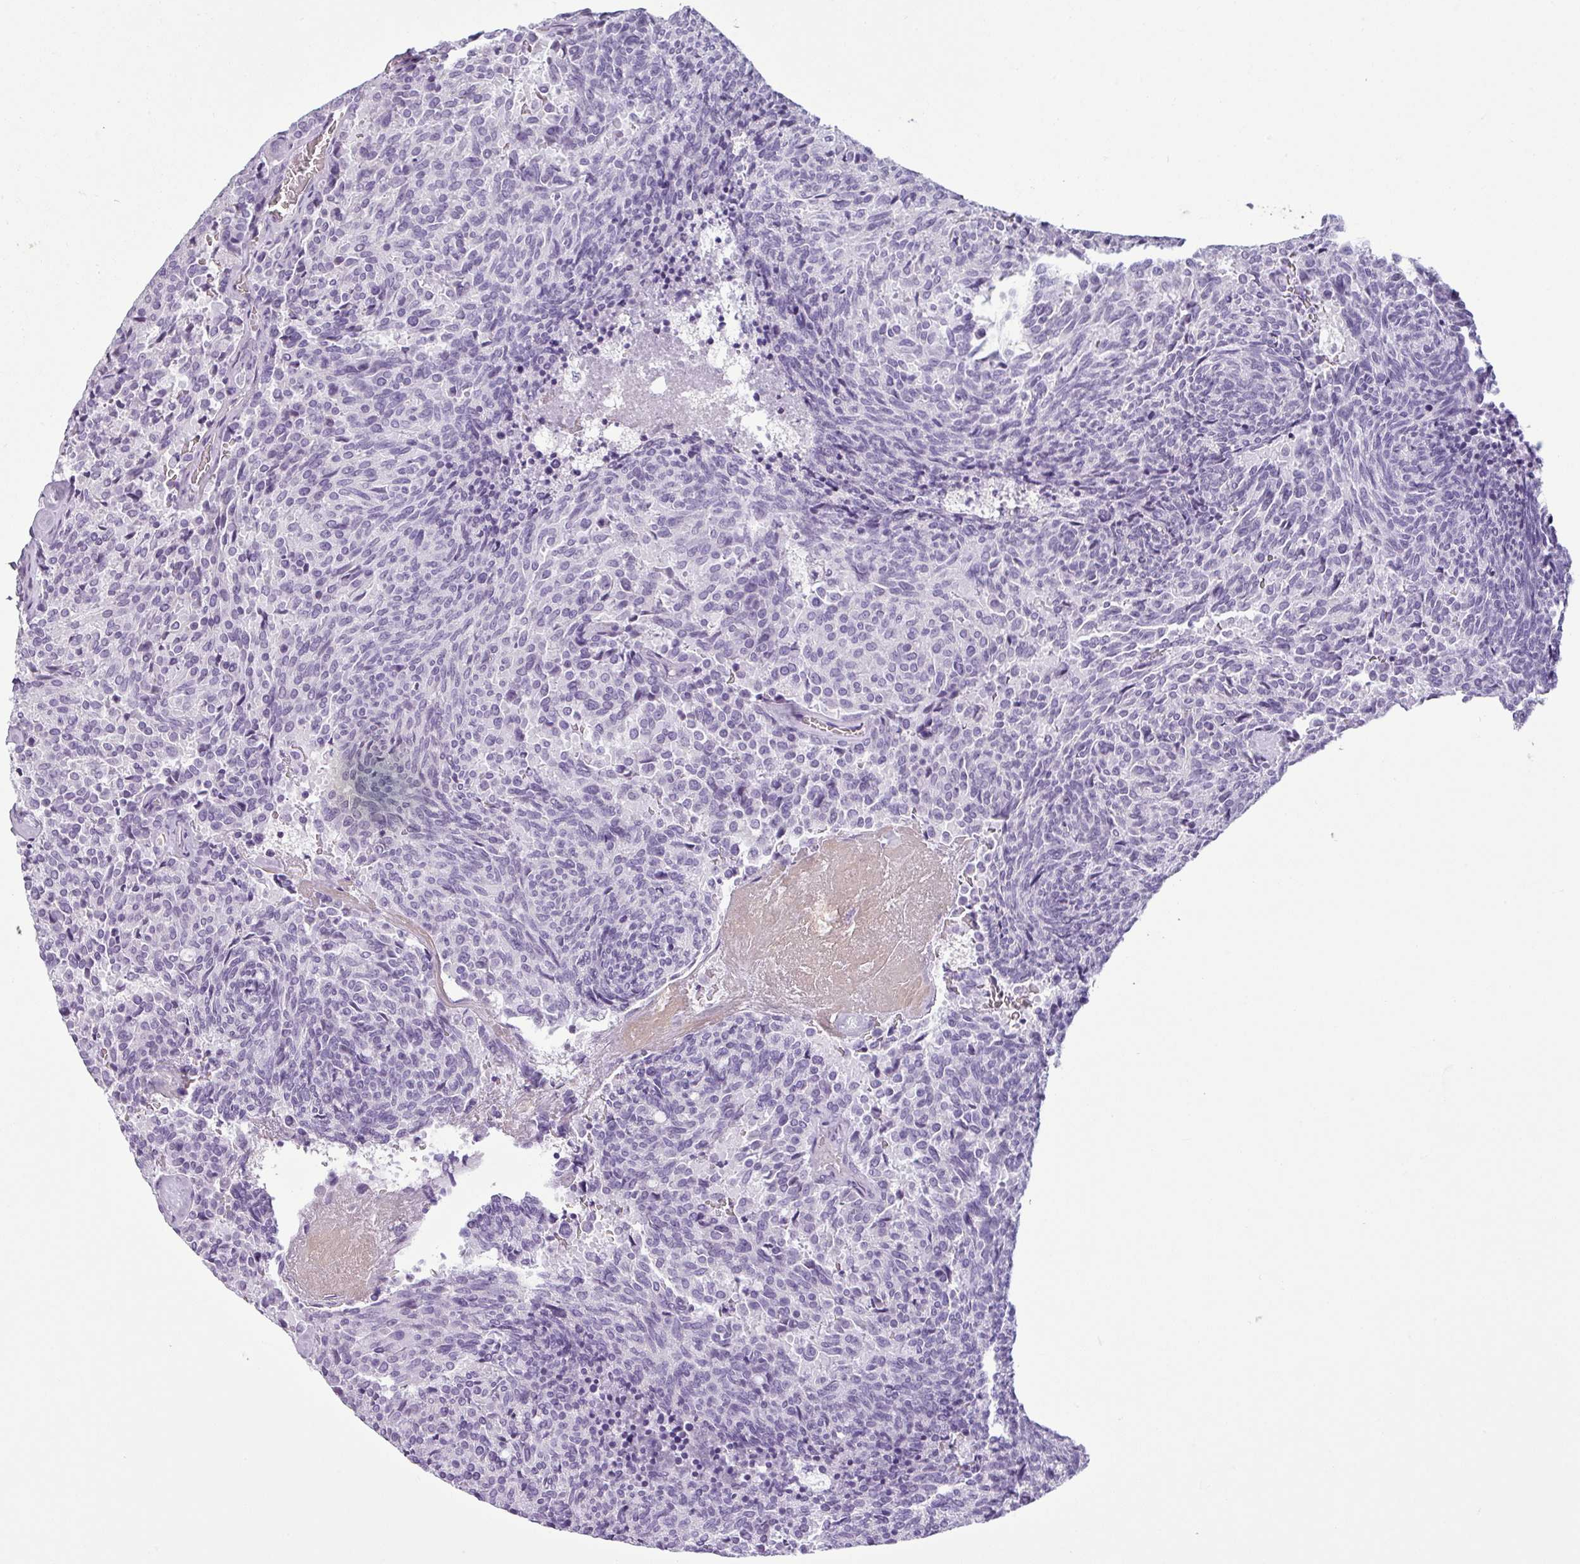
{"staining": {"intensity": "negative", "quantity": "none", "location": "none"}, "tissue": "carcinoid", "cell_type": "Tumor cells", "image_type": "cancer", "snomed": [{"axis": "morphology", "description": "Carcinoid, malignant, NOS"}, {"axis": "topography", "description": "Pancreas"}], "caption": "Photomicrograph shows no significant protein expression in tumor cells of carcinoid (malignant).", "gene": "CDH16", "patient": {"sex": "female", "age": 54}}